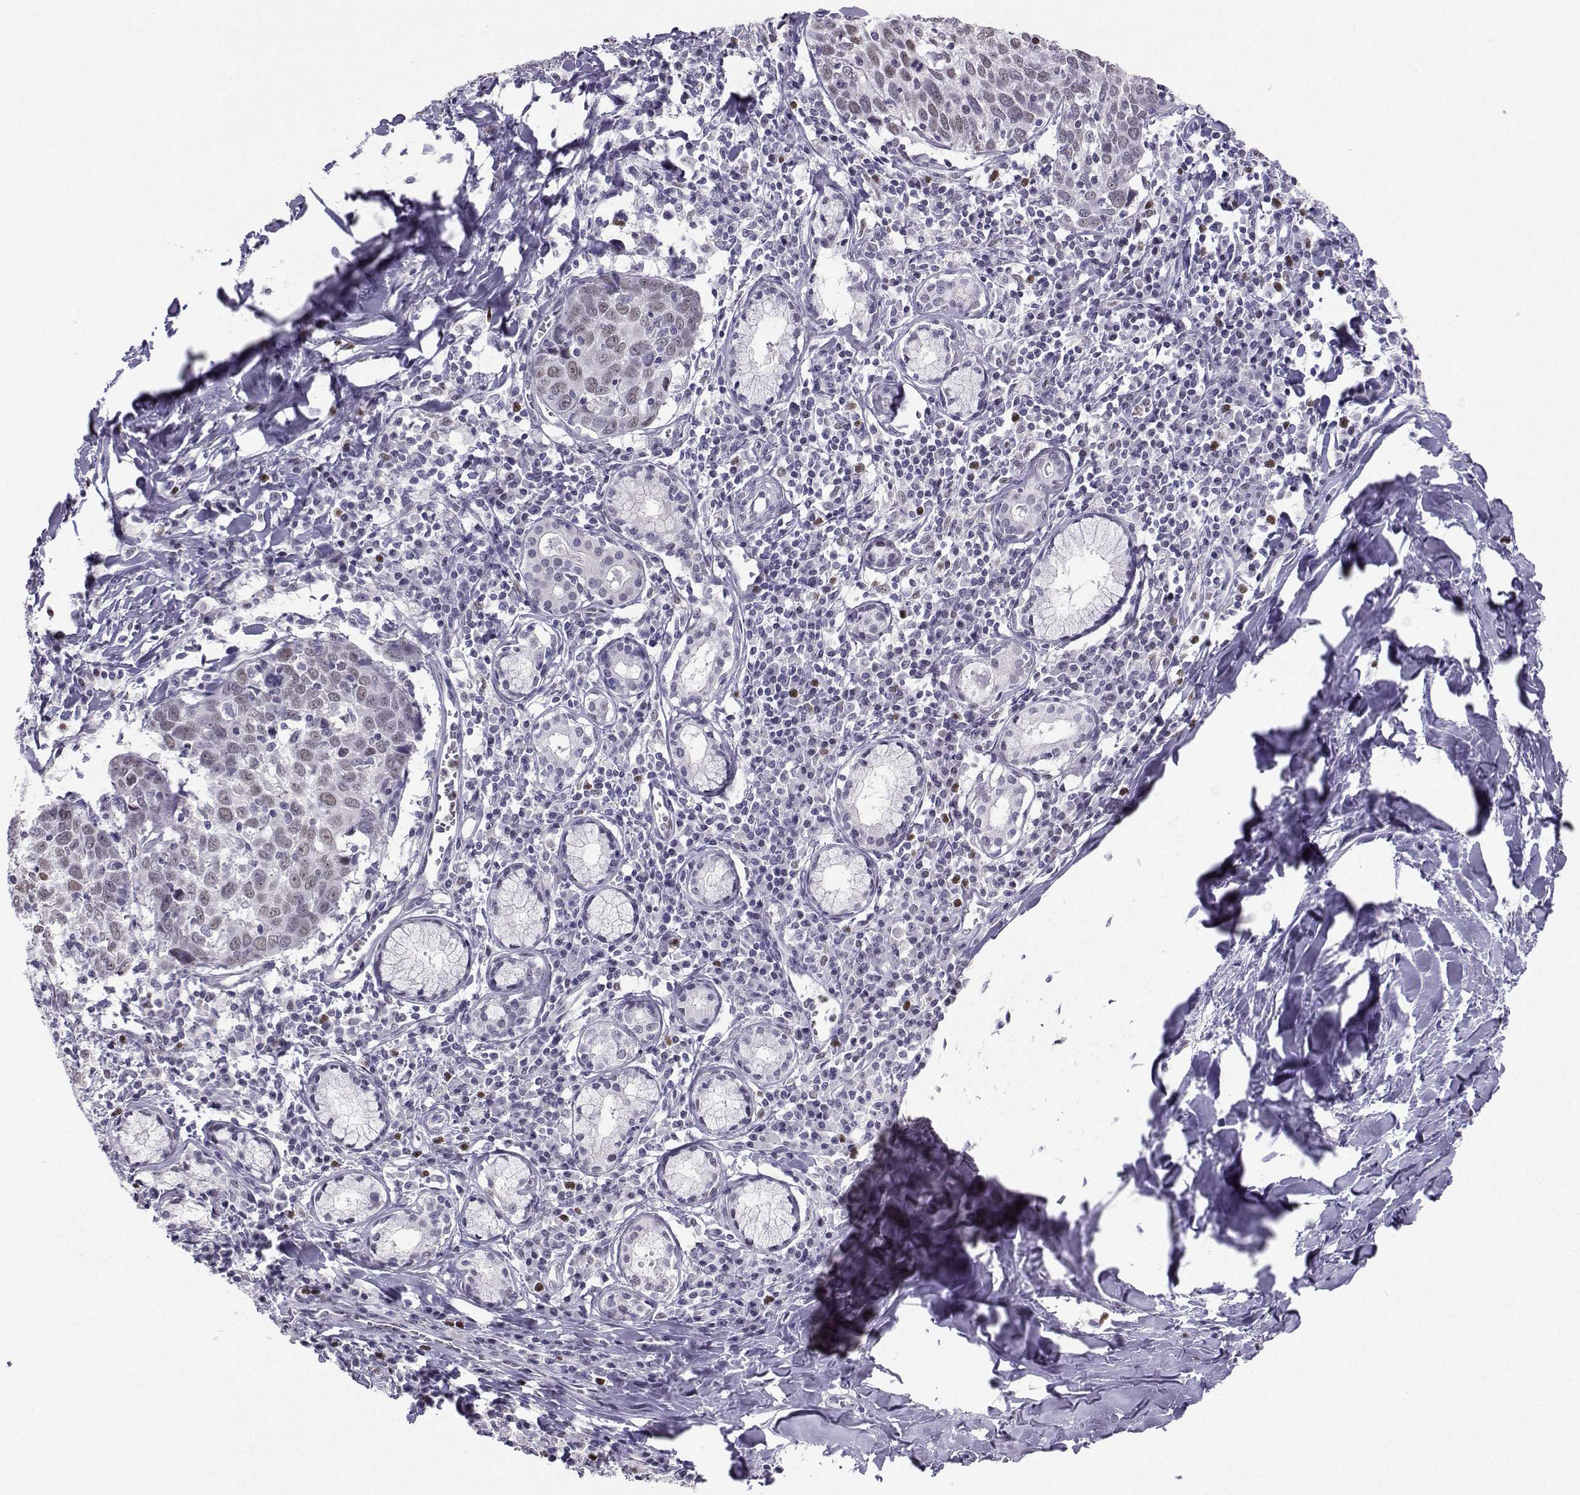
{"staining": {"intensity": "weak", "quantity": "25%-75%", "location": "nuclear"}, "tissue": "lung cancer", "cell_type": "Tumor cells", "image_type": "cancer", "snomed": [{"axis": "morphology", "description": "Squamous cell carcinoma, NOS"}, {"axis": "topography", "description": "Lung"}], "caption": "A high-resolution photomicrograph shows immunohistochemistry staining of lung cancer (squamous cell carcinoma), which reveals weak nuclear expression in approximately 25%-75% of tumor cells.", "gene": "TEDC2", "patient": {"sex": "male", "age": 57}}